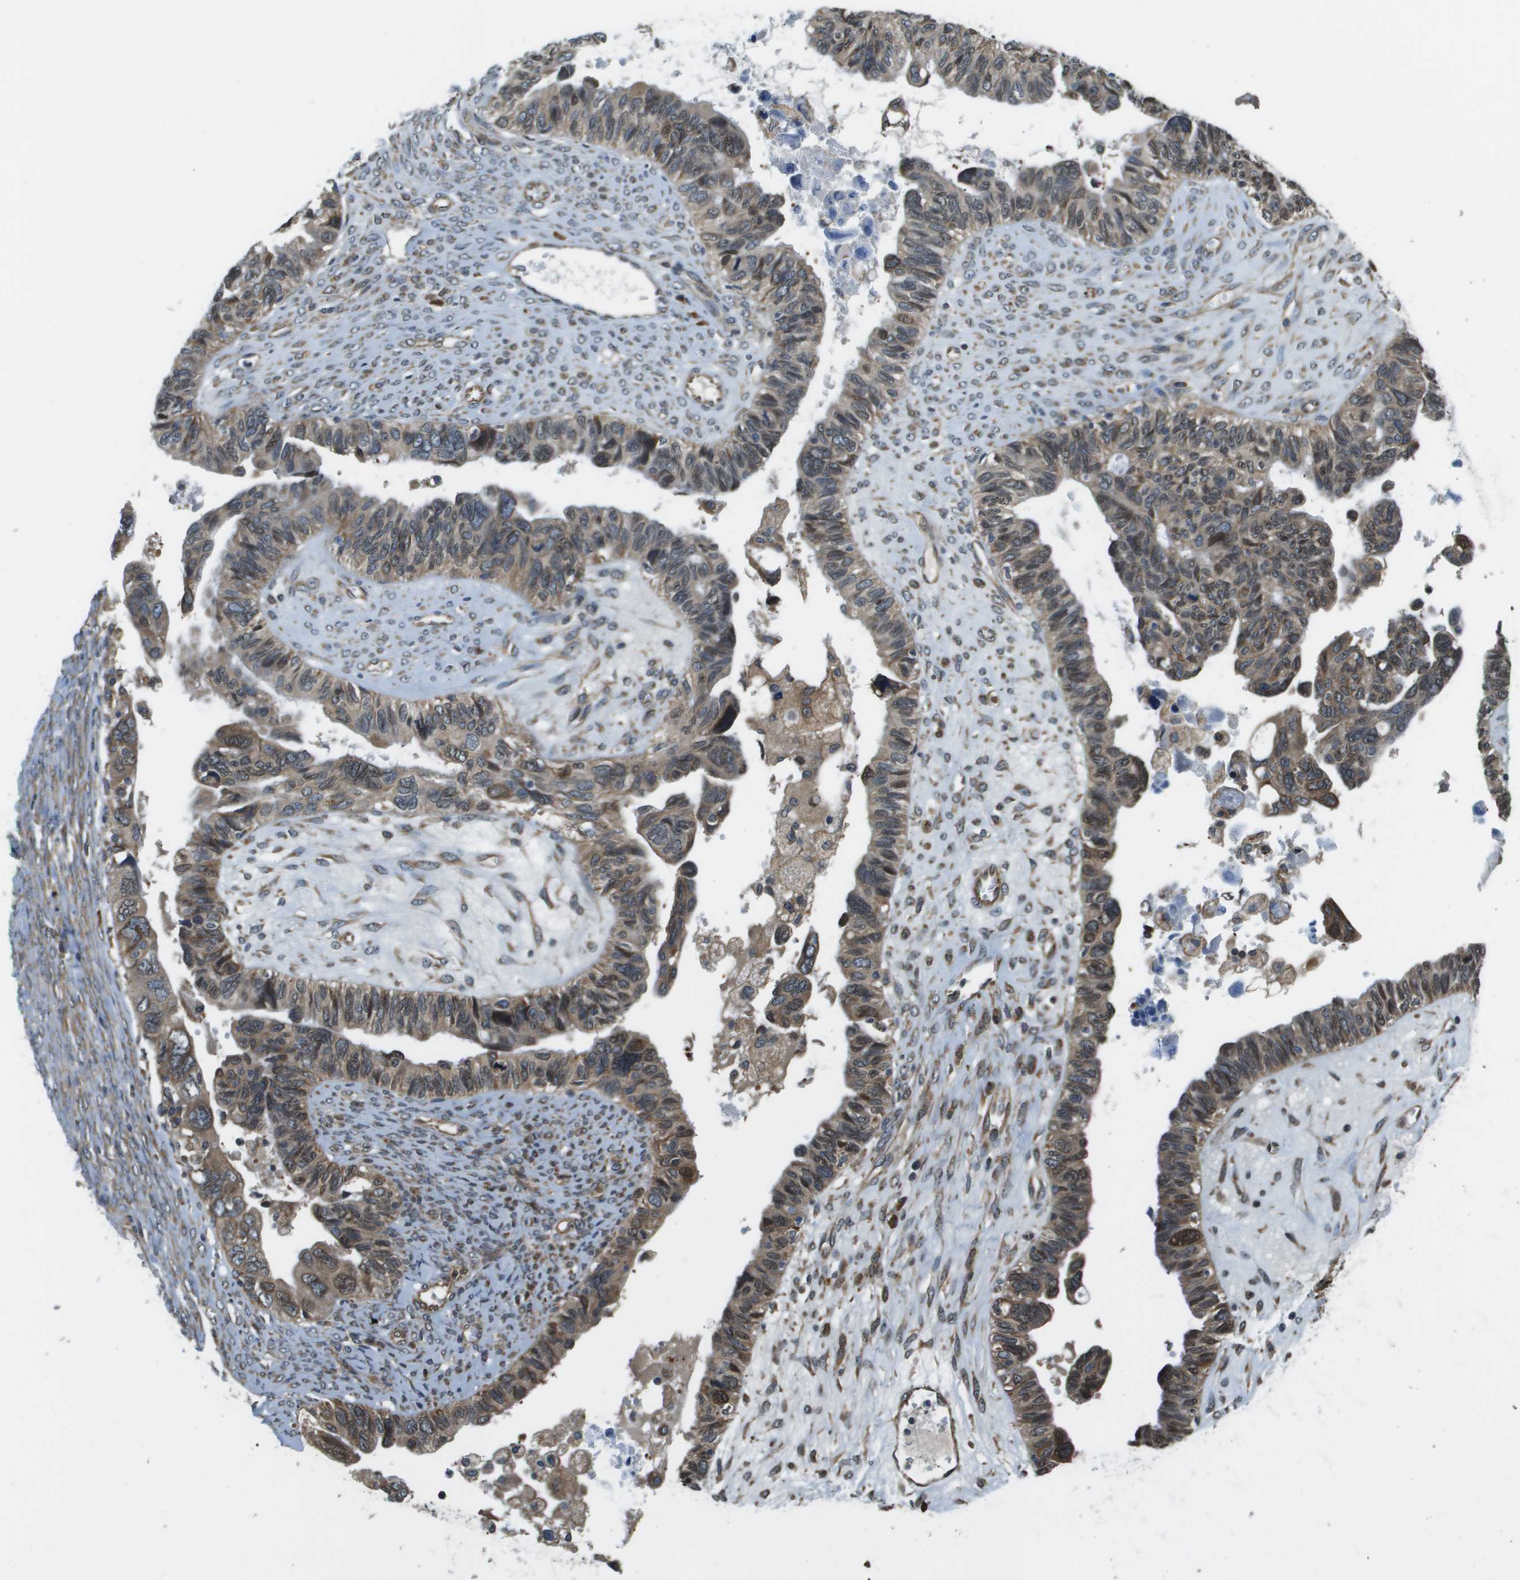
{"staining": {"intensity": "weak", "quantity": "25%-75%", "location": "cytoplasmic/membranous"}, "tissue": "ovarian cancer", "cell_type": "Tumor cells", "image_type": "cancer", "snomed": [{"axis": "morphology", "description": "Cystadenocarcinoma, serous, NOS"}, {"axis": "topography", "description": "Ovary"}], "caption": "Protein staining displays weak cytoplasmic/membranous staining in approximately 25%-75% of tumor cells in ovarian cancer. The staining is performed using DAB brown chromogen to label protein expression. The nuclei are counter-stained blue using hematoxylin.", "gene": "SEC62", "patient": {"sex": "female", "age": 79}}